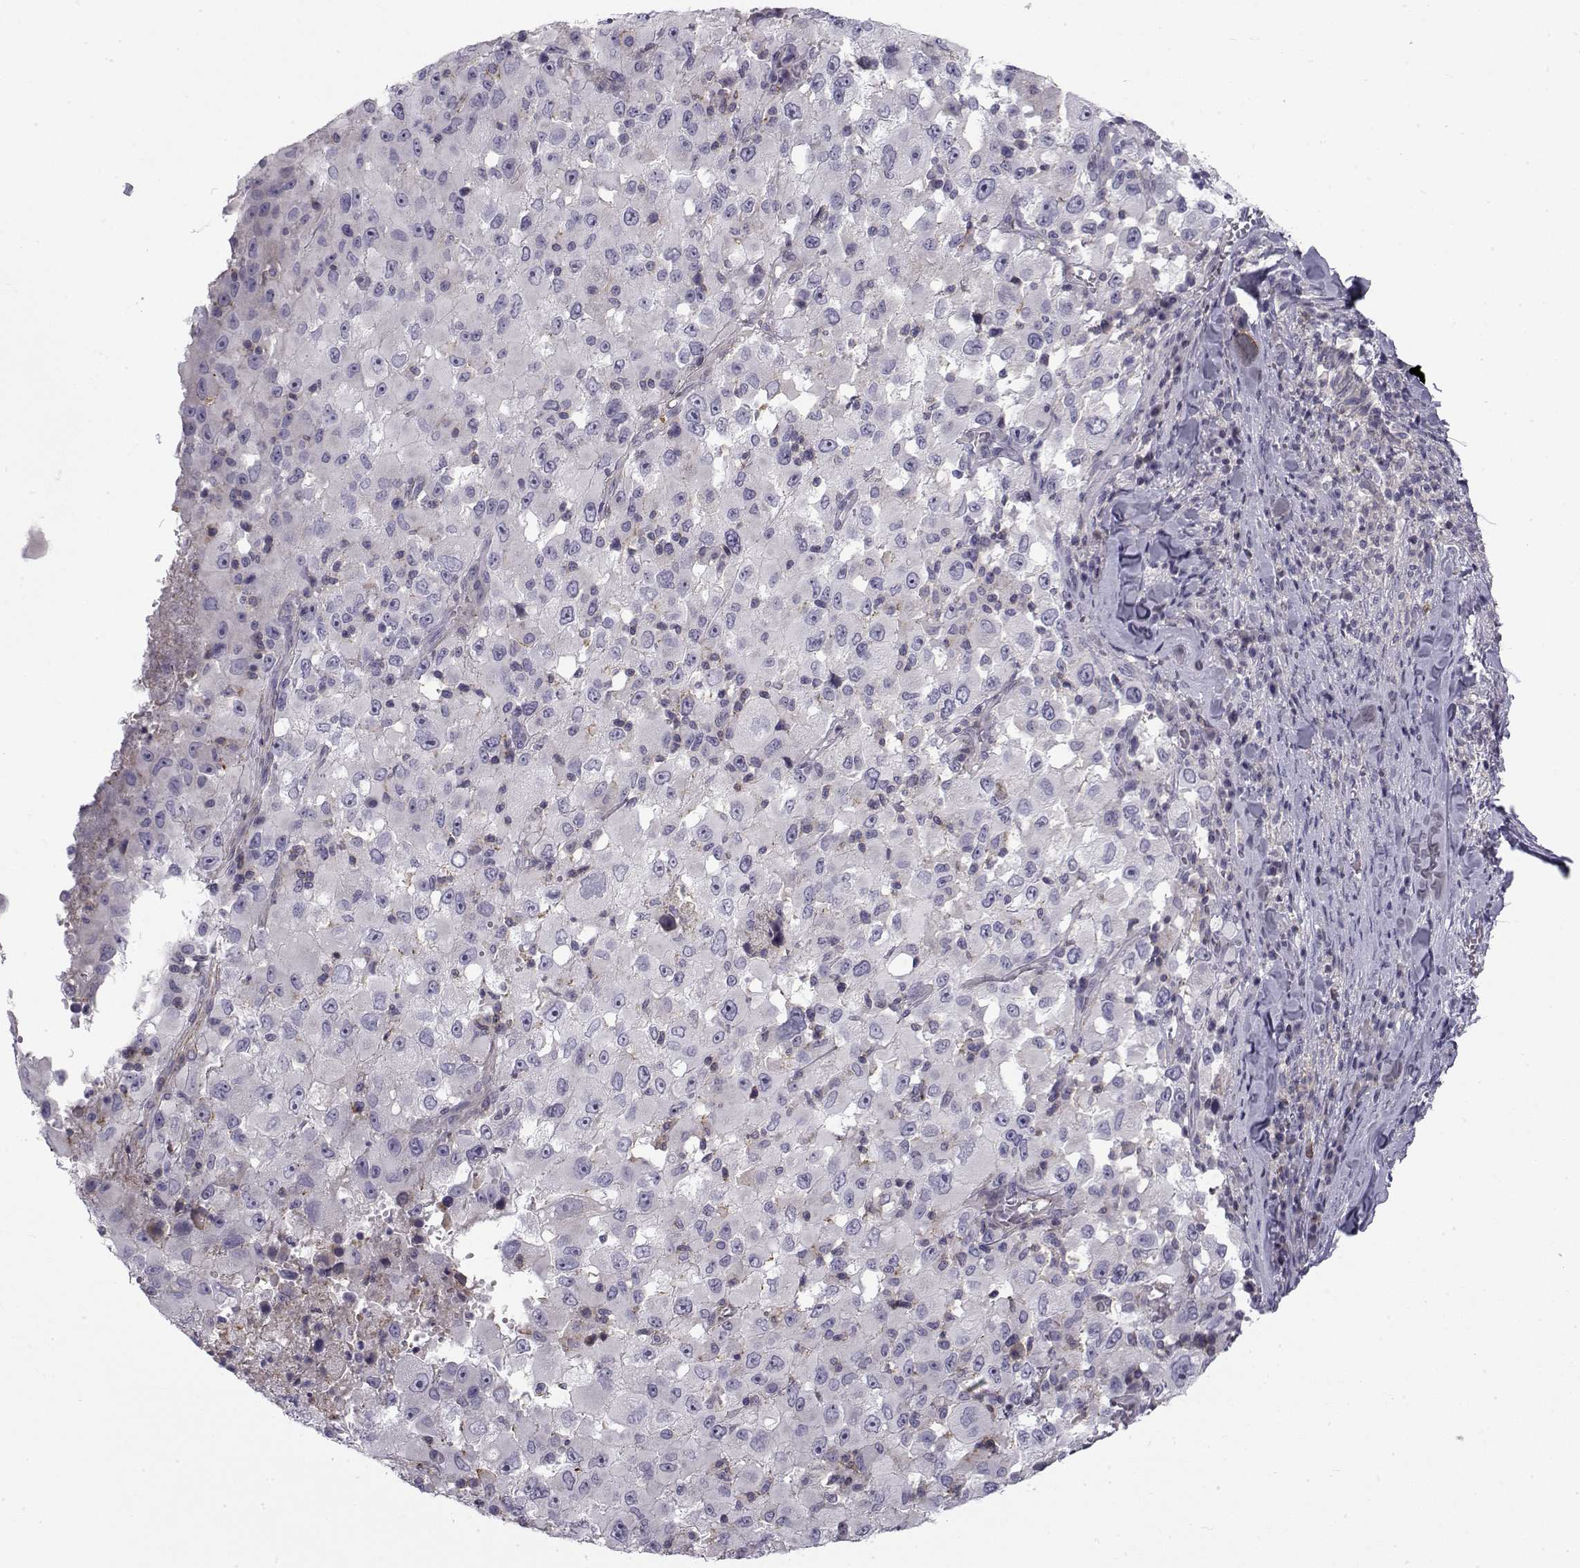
{"staining": {"intensity": "negative", "quantity": "none", "location": "none"}, "tissue": "melanoma", "cell_type": "Tumor cells", "image_type": "cancer", "snomed": [{"axis": "morphology", "description": "Malignant melanoma, Metastatic site"}, {"axis": "topography", "description": "Soft tissue"}], "caption": "Malignant melanoma (metastatic site) stained for a protein using immunohistochemistry shows no expression tumor cells.", "gene": "LRRC27", "patient": {"sex": "male", "age": 50}}